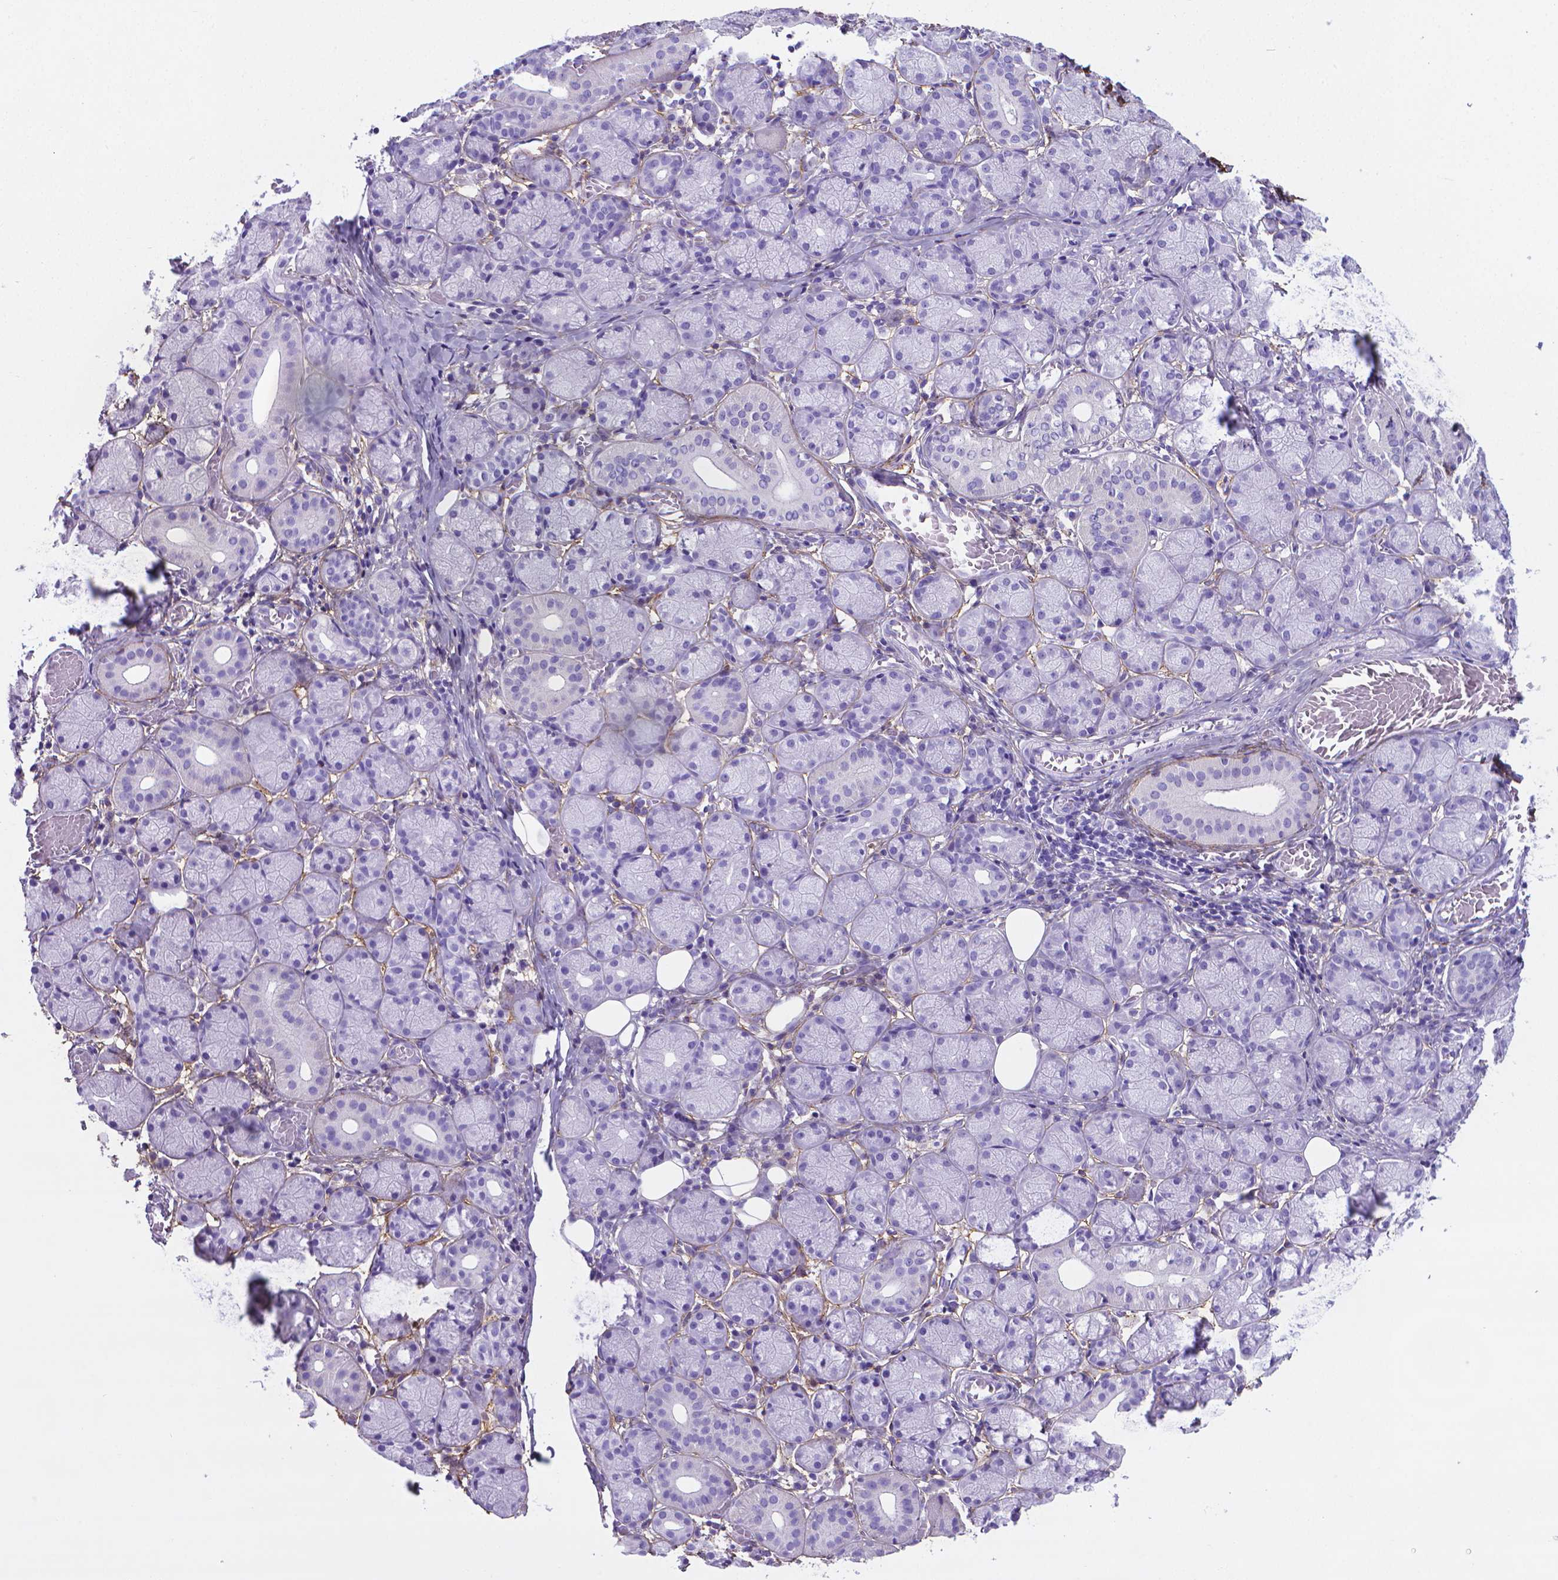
{"staining": {"intensity": "negative", "quantity": "none", "location": "none"}, "tissue": "salivary gland", "cell_type": "Glandular cells", "image_type": "normal", "snomed": [{"axis": "morphology", "description": "Normal tissue, NOS"}, {"axis": "topography", "description": "Salivary gland"}, {"axis": "topography", "description": "Peripheral nerve tissue"}], "caption": "This is a image of immunohistochemistry staining of benign salivary gland, which shows no expression in glandular cells.", "gene": "MFAP2", "patient": {"sex": "female", "age": 24}}